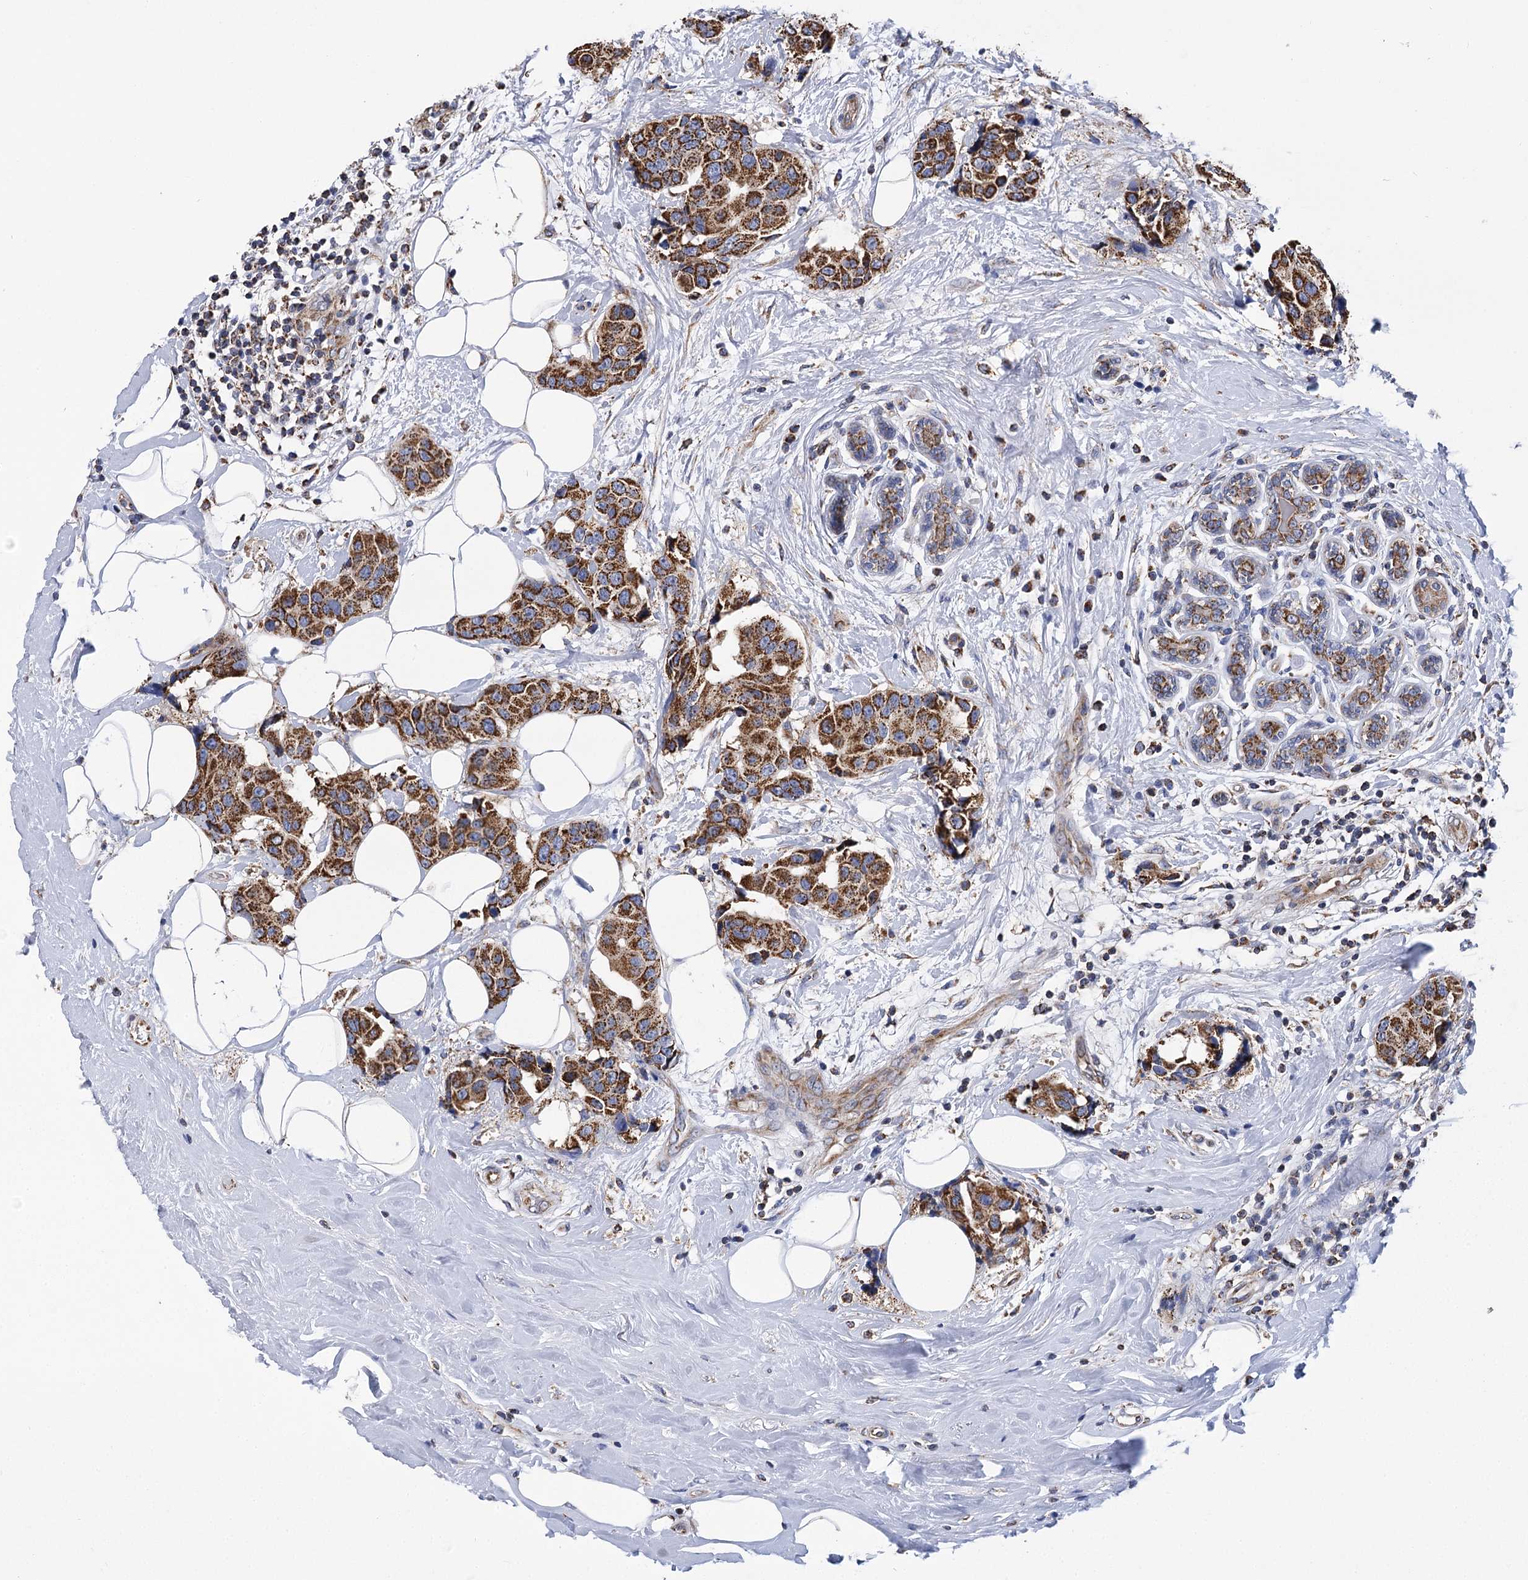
{"staining": {"intensity": "strong", "quantity": ">75%", "location": "cytoplasmic/membranous"}, "tissue": "breast cancer", "cell_type": "Tumor cells", "image_type": "cancer", "snomed": [{"axis": "morphology", "description": "Normal tissue, NOS"}, {"axis": "morphology", "description": "Duct carcinoma"}, {"axis": "topography", "description": "Breast"}], "caption": "A high amount of strong cytoplasmic/membranous positivity is present in about >75% of tumor cells in breast cancer tissue.", "gene": "CCDC73", "patient": {"sex": "female", "age": 39}}